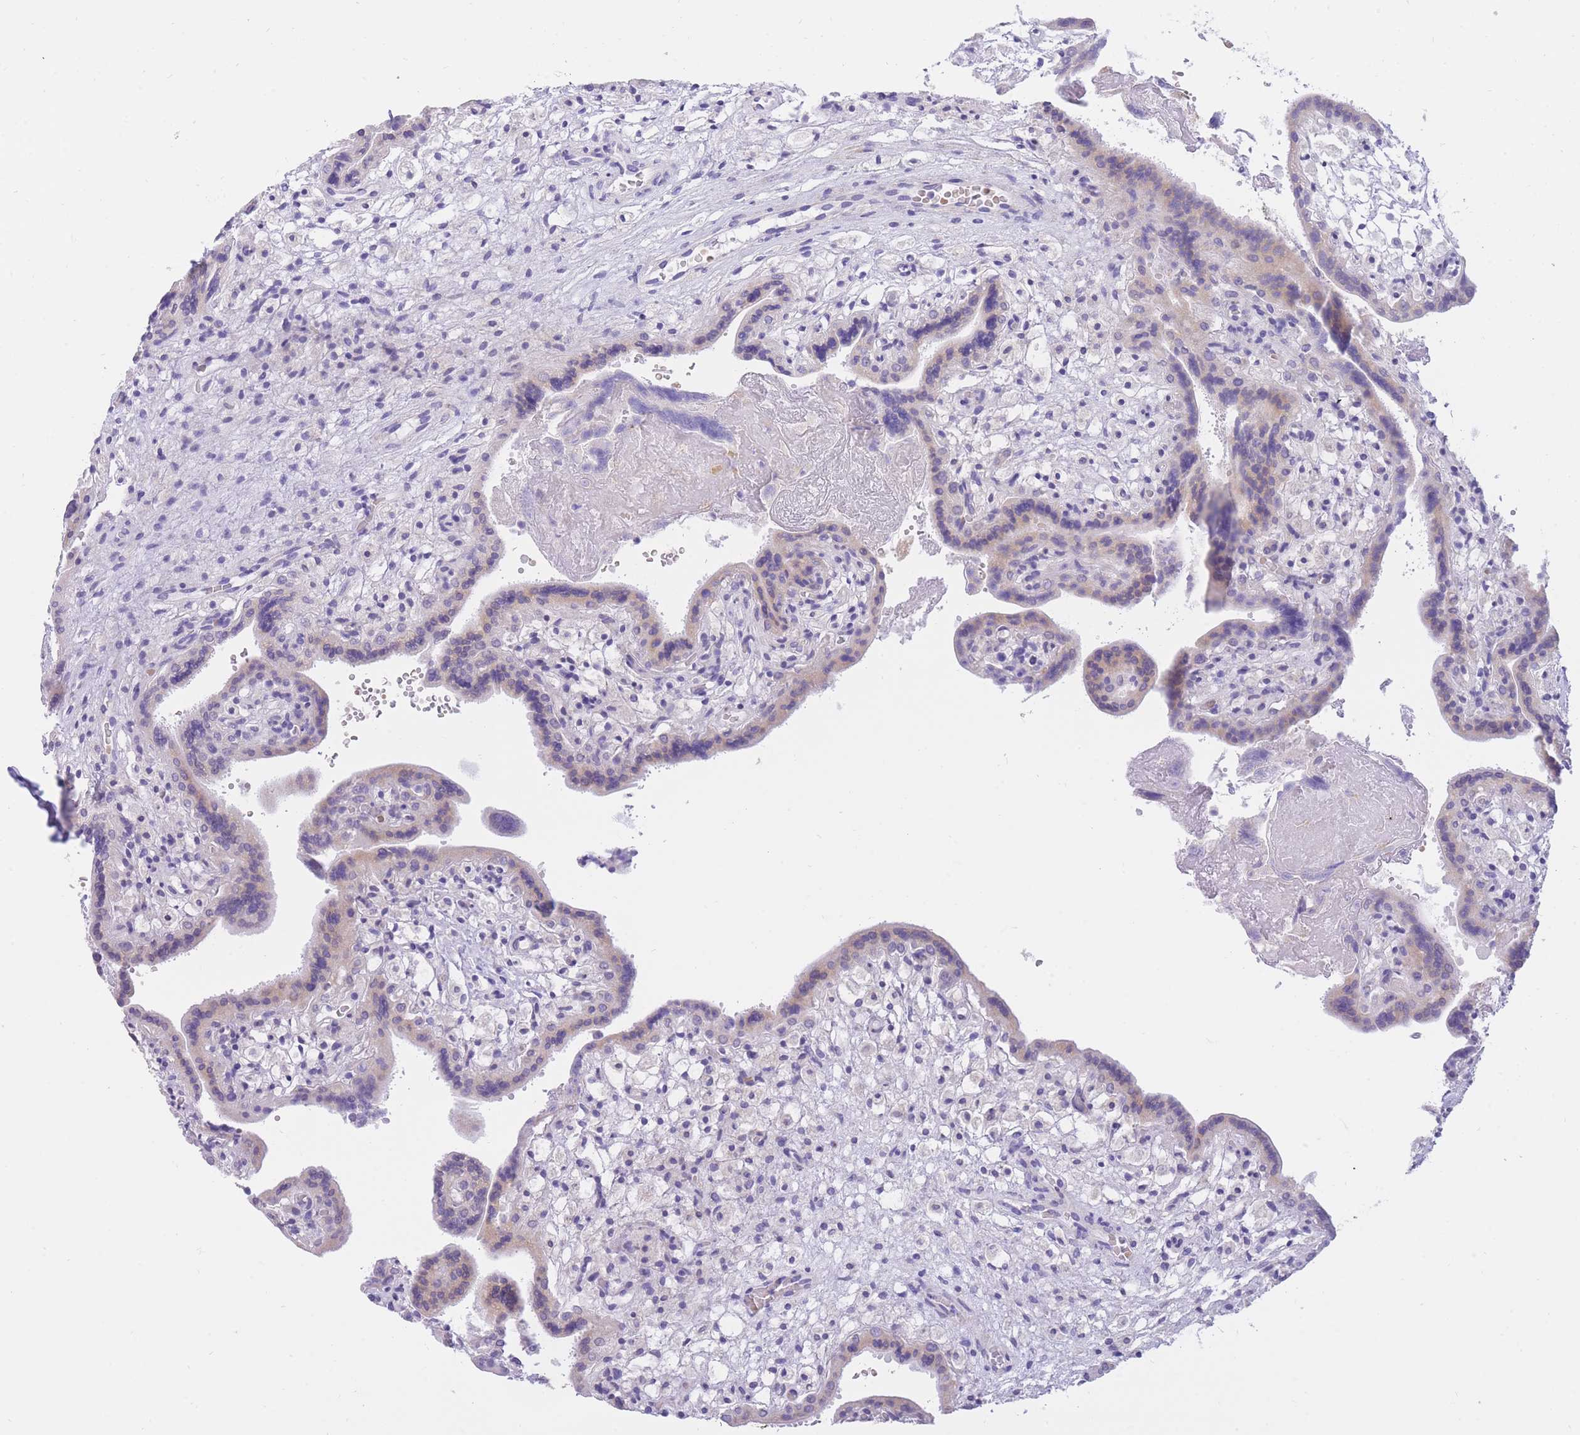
{"staining": {"intensity": "negative", "quantity": "none", "location": "none"}, "tissue": "placenta", "cell_type": "Trophoblastic cells", "image_type": "normal", "snomed": [{"axis": "morphology", "description": "Normal tissue, NOS"}, {"axis": "topography", "description": "Placenta"}], "caption": "This is an immunohistochemistry photomicrograph of benign placenta. There is no positivity in trophoblastic cells.", "gene": "SSUH2", "patient": {"sex": "female", "age": 37}}